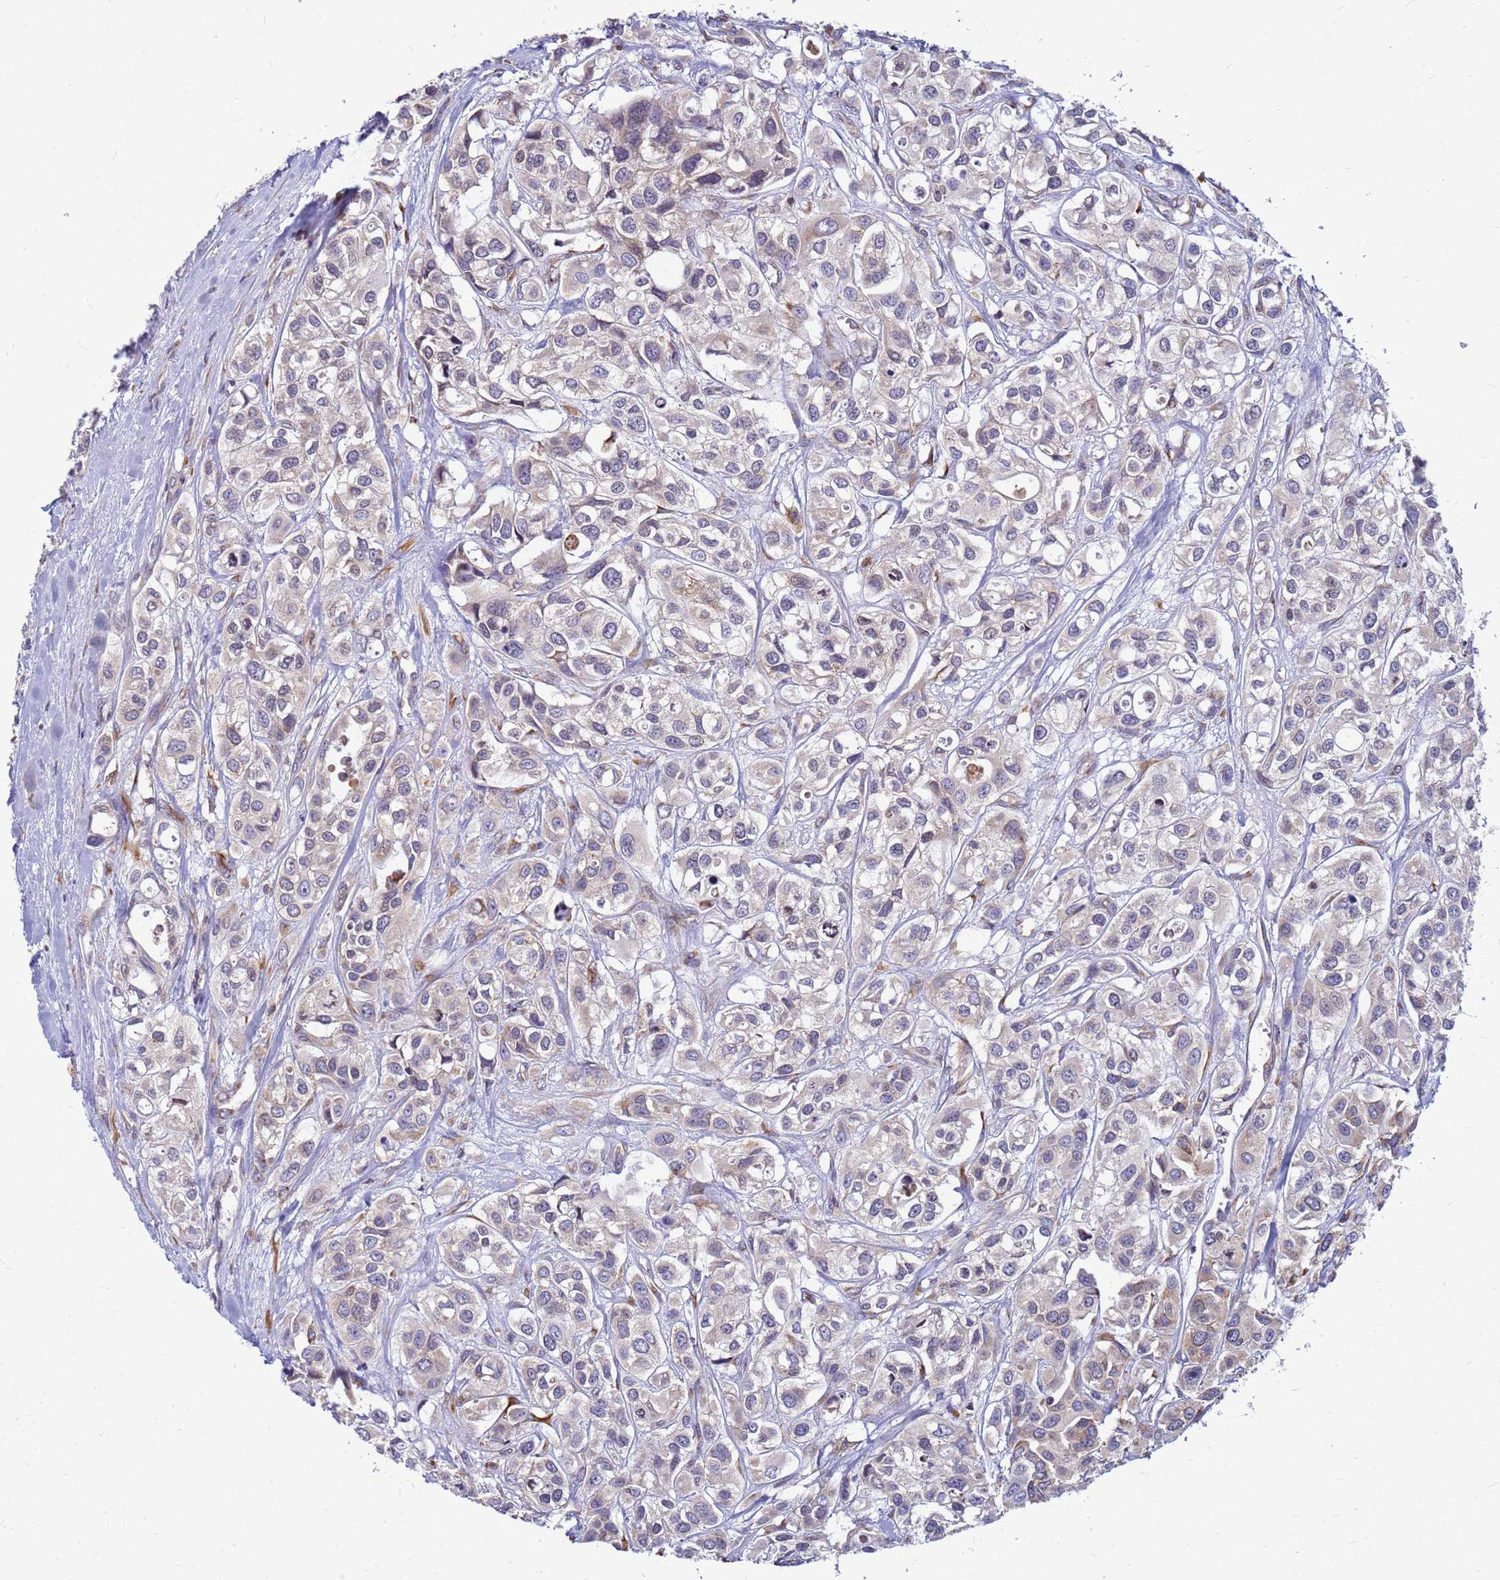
{"staining": {"intensity": "weak", "quantity": "<25%", "location": "cytoplasmic/membranous"}, "tissue": "urothelial cancer", "cell_type": "Tumor cells", "image_type": "cancer", "snomed": [{"axis": "morphology", "description": "Urothelial carcinoma, High grade"}, {"axis": "topography", "description": "Urinary bladder"}], "caption": "Immunohistochemistry (IHC) of human urothelial cancer demonstrates no positivity in tumor cells.", "gene": "SSR4", "patient": {"sex": "male", "age": 67}}